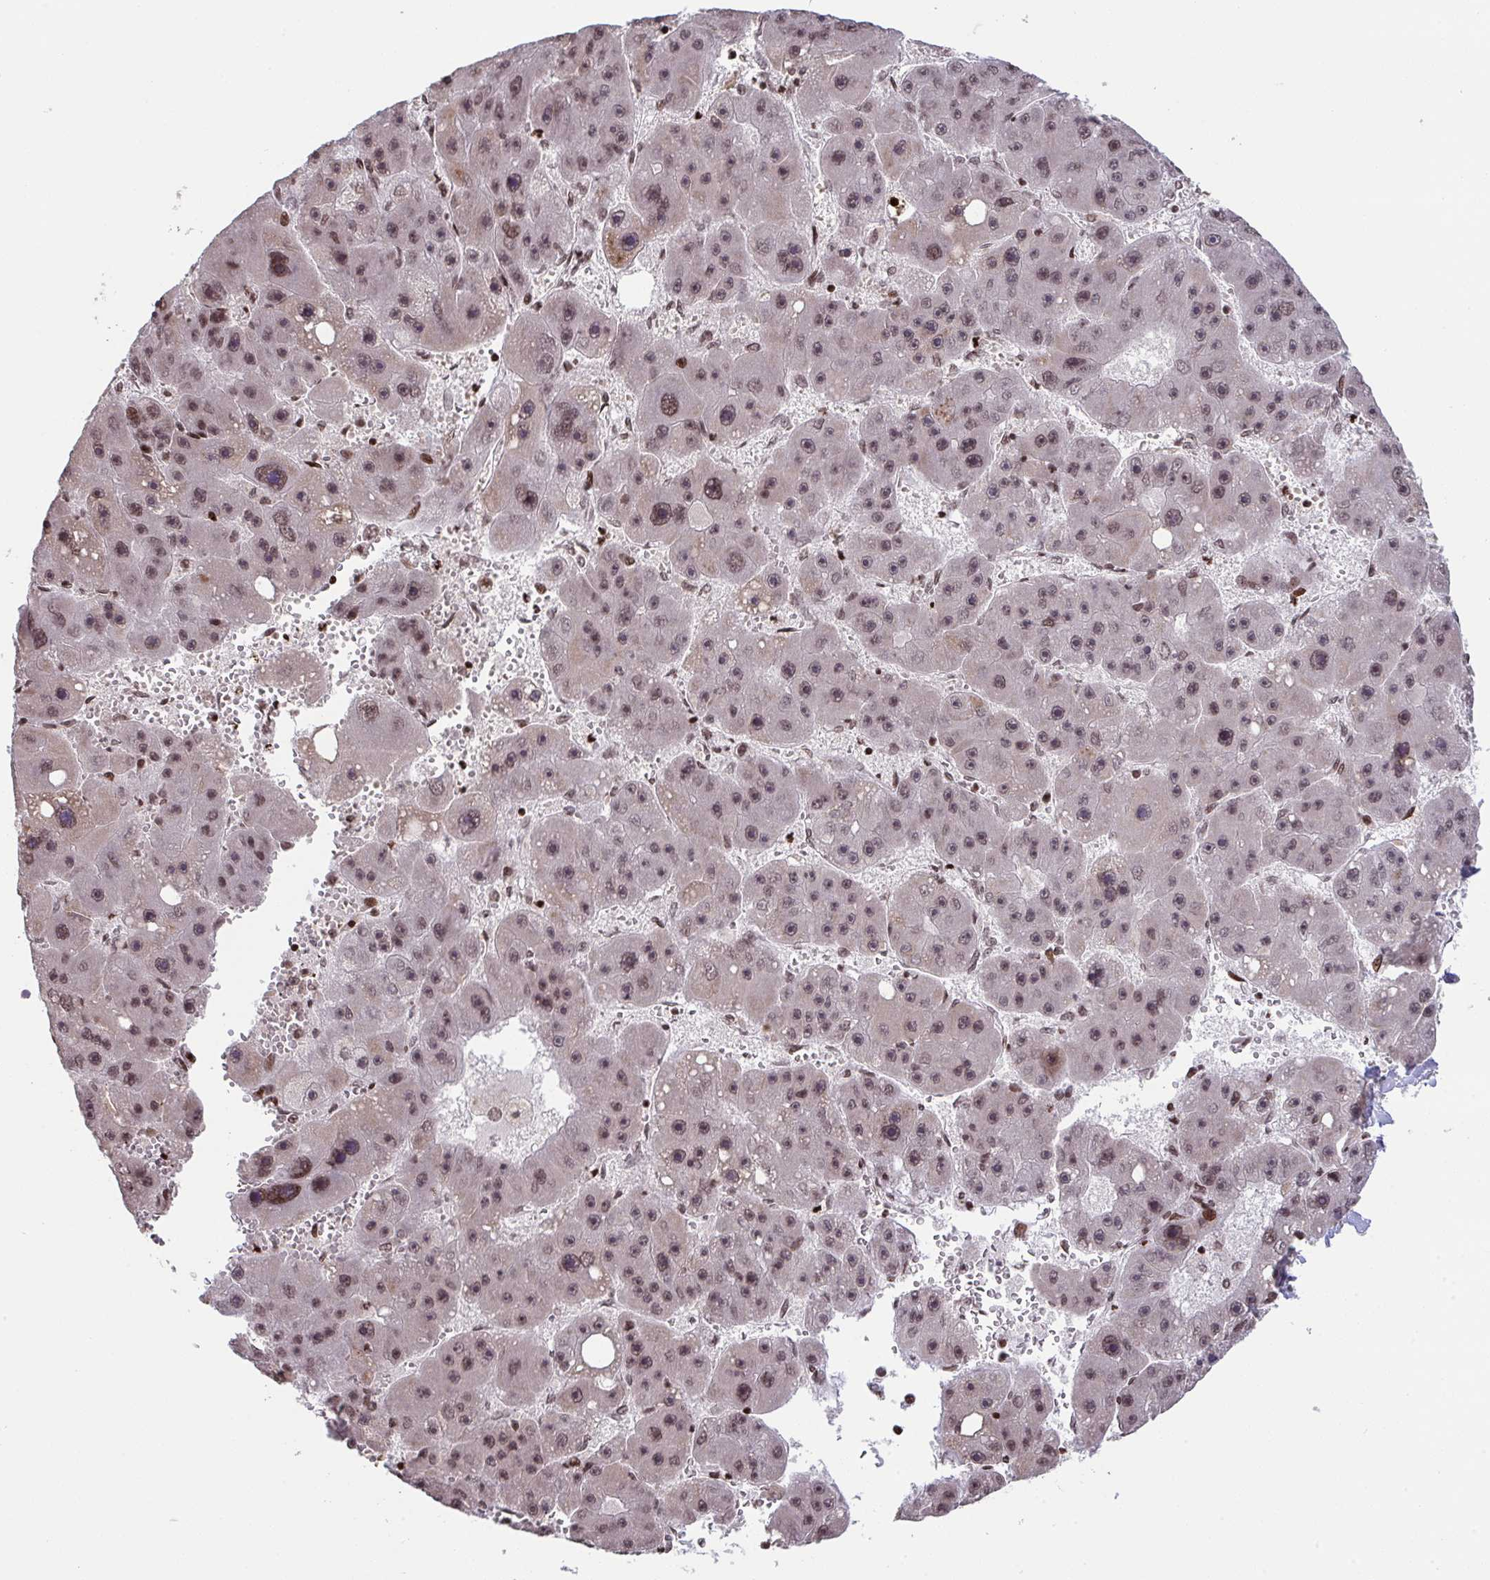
{"staining": {"intensity": "moderate", "quantity": ">75%", "location": "nuclear"}, "tissue": "liver cancer", "cell_type": "Tumor cells", "image_type": "cancer", "snomed": [{"axis": "morphology", "description": "Carcinoma, Hepatocellular, NOS"}, {"axis": "topography", "description": "Liver"}], "caption": "This photomicrograph demonstrates hepatocellular carcinoma (liver) stained with IHC to label a protein in brown. The nuclear of tumor cells show moderate positivity for the protein. Nuclei are counter-stained blue.", "gene": "NIP7", "patient": {"sex": "female", "age": 61}}